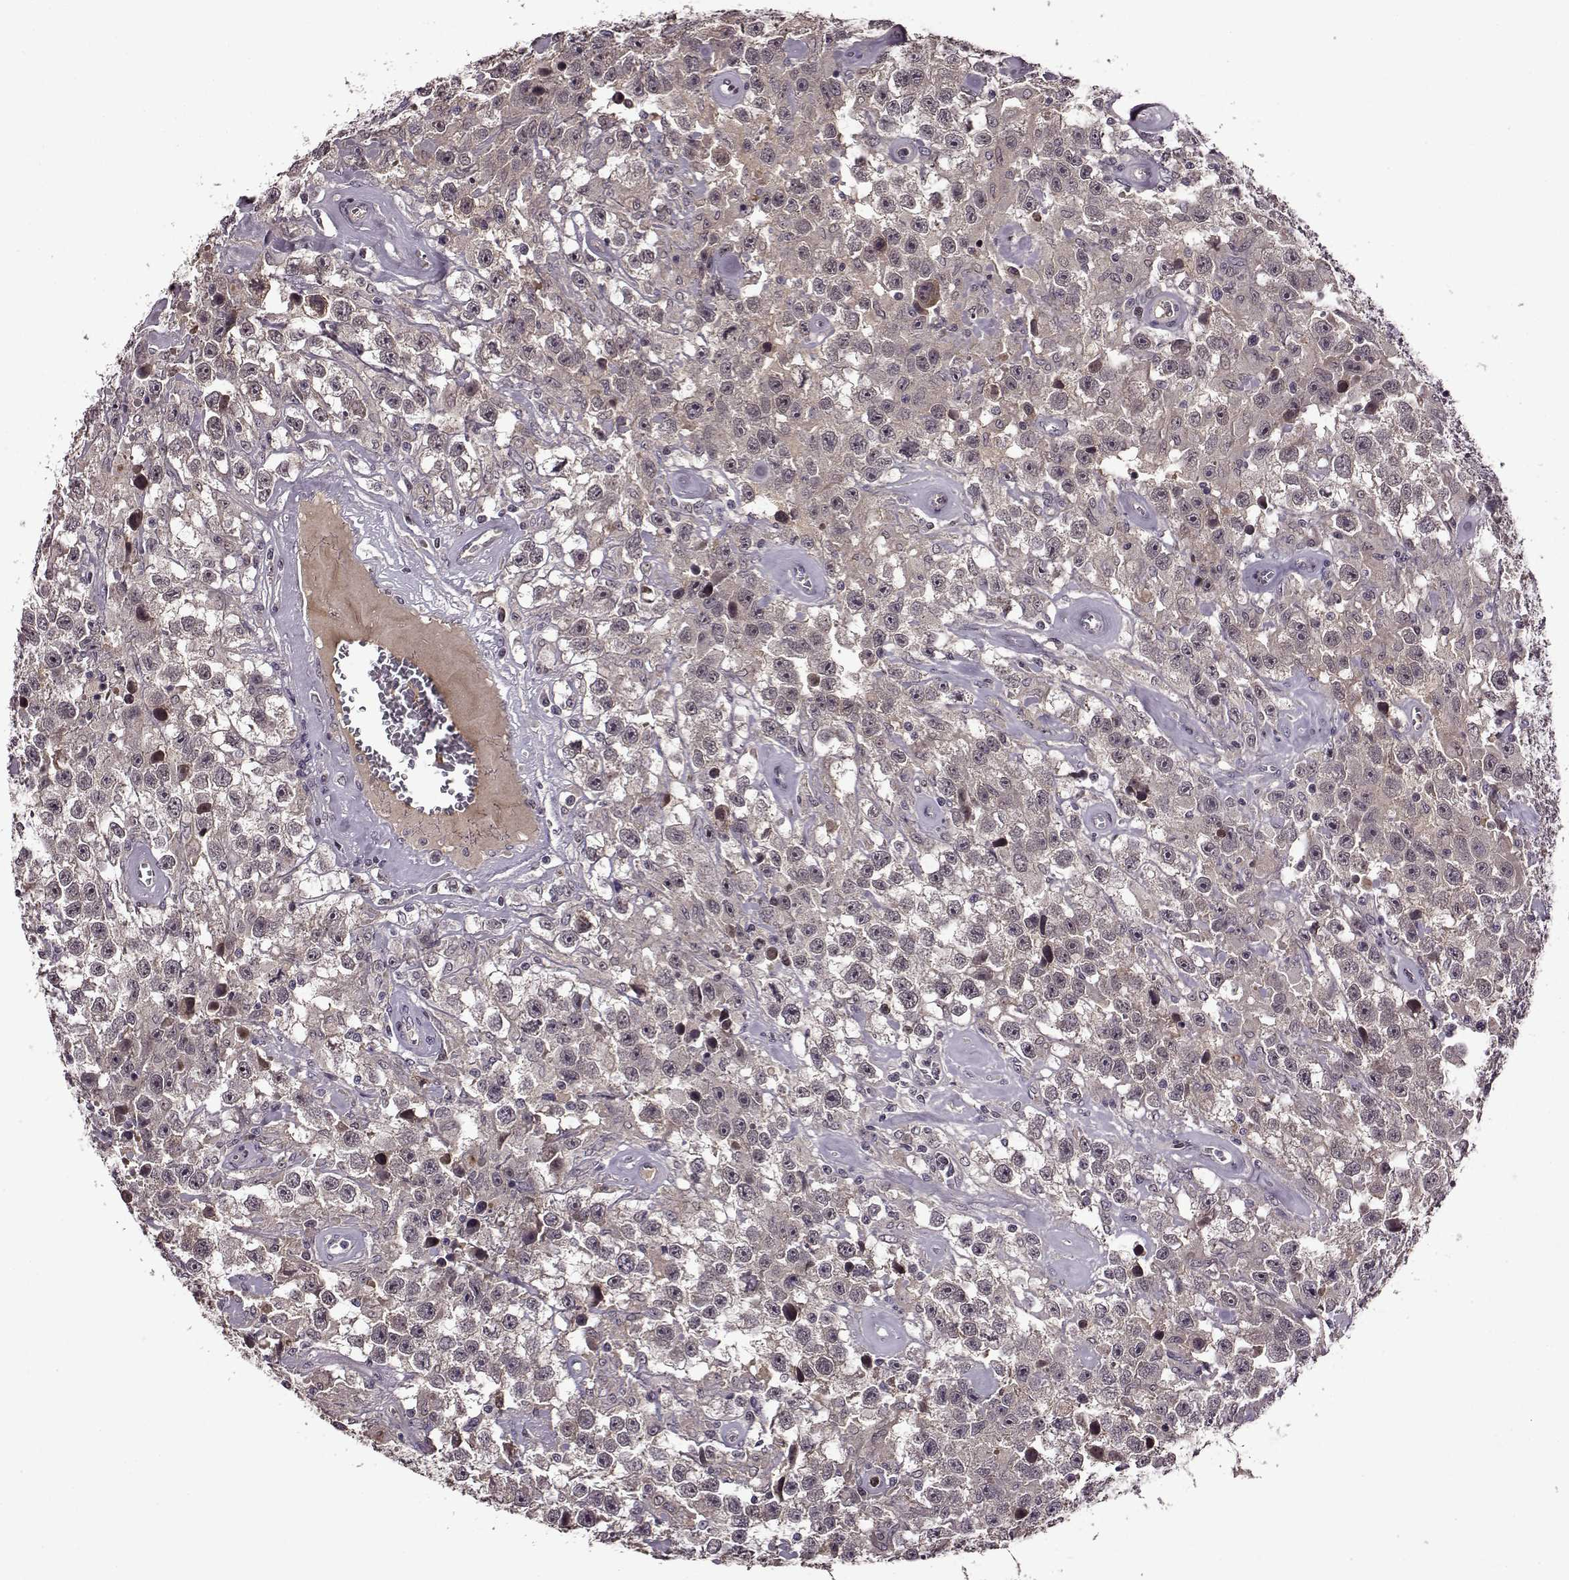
{"staining": {"intensity": "negative", "quantity": "none", "location": "none"}, "tissue": "testis cancer", "cell_type": "Tumor cells", "image_type": "cancer", "snomed": [{"axis": "morphology", "description": "Seminoma, NOS"}, {"axis": "topography", "description": "Testis"}], "caption": "Immunohistochemistry (IHC) of human testis cancer (seminoma) exhibits no expression in tumor cells. Nuclei are stained in blue.", "gene": "MAIP1", "patient": {"sex": "male", "age": 43}}